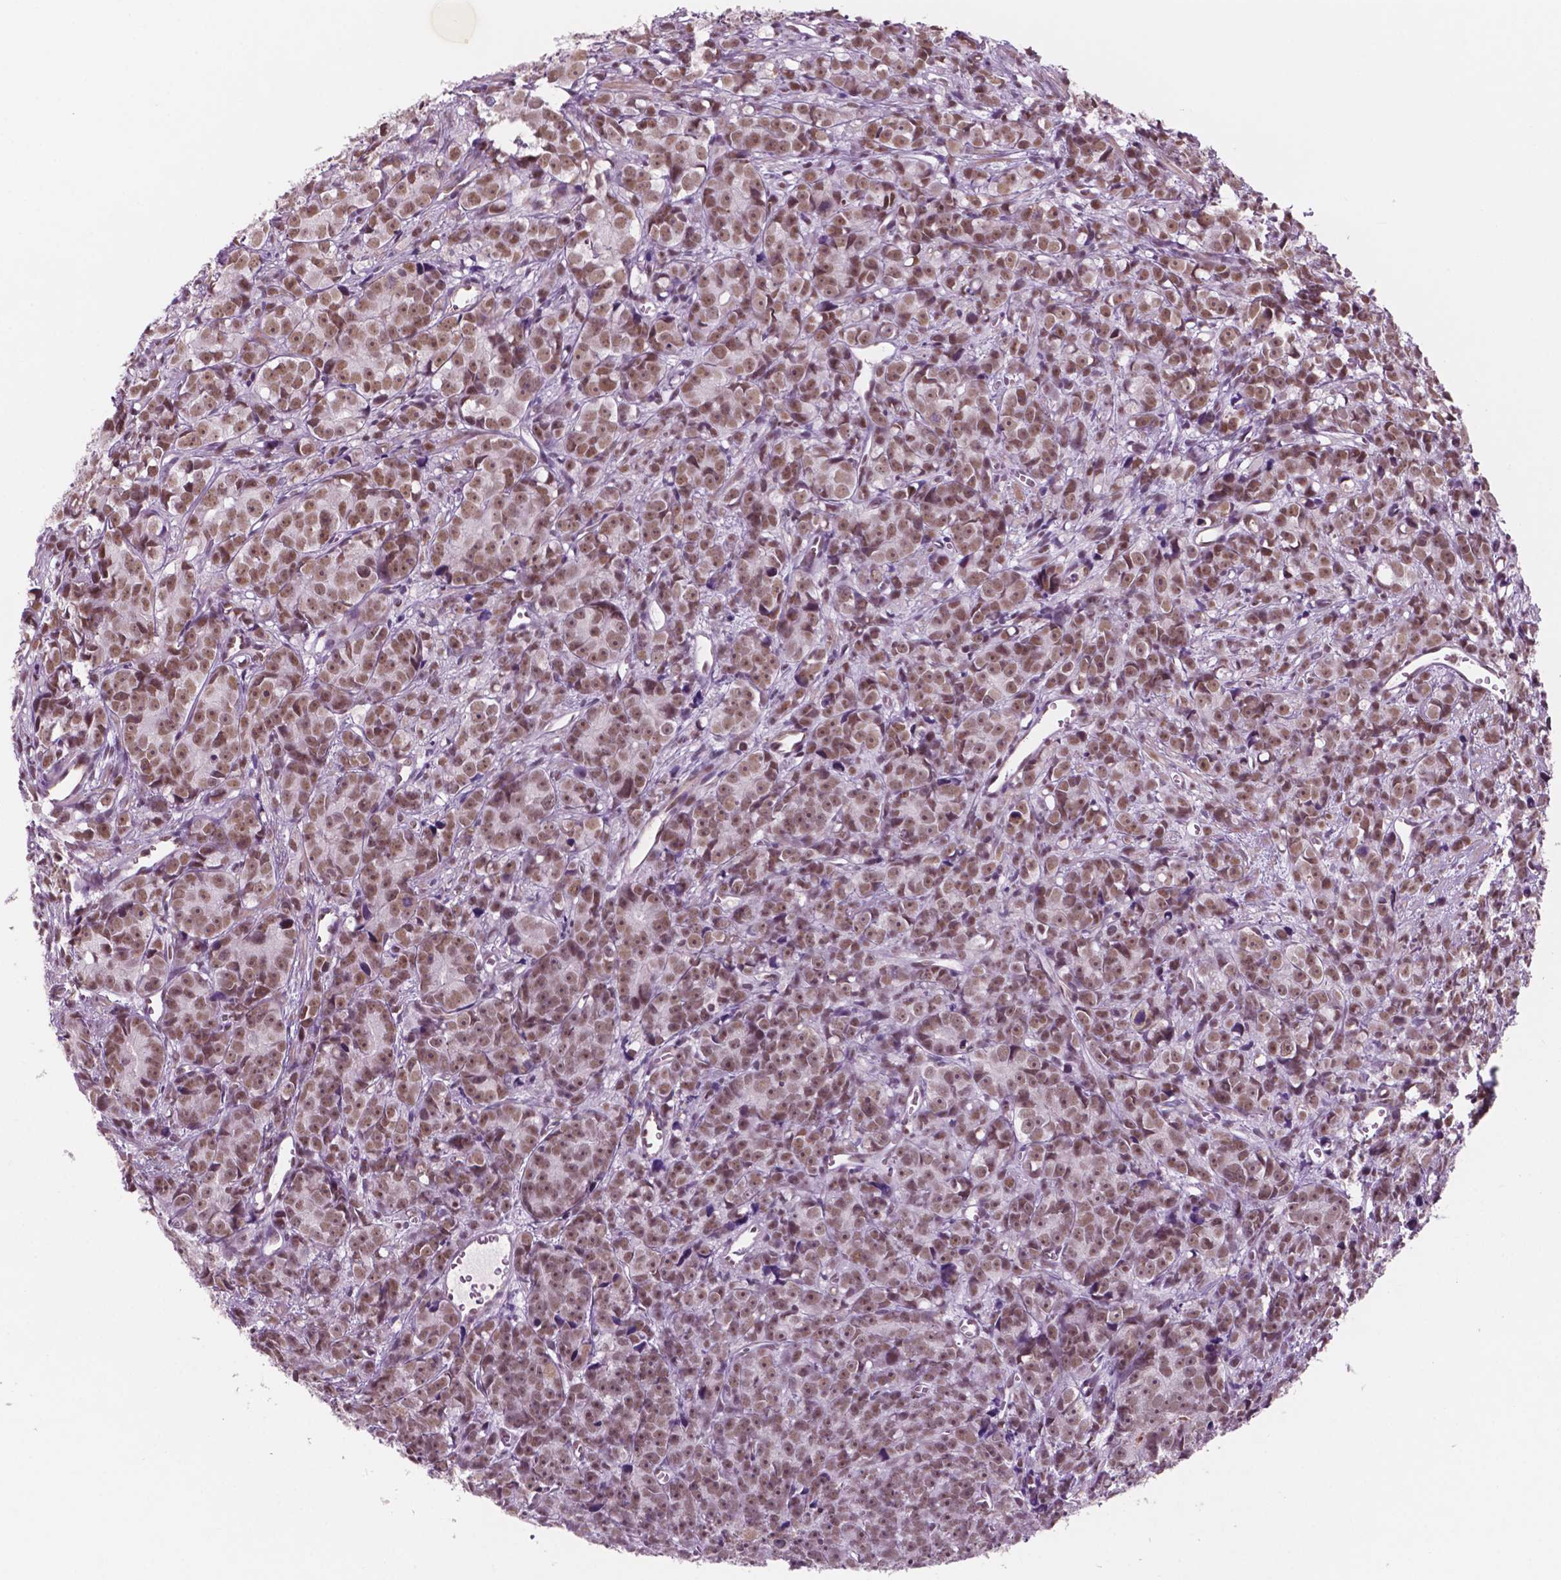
{"staining": {"intensity": "weak", "quantity": ">75%", "location": "nuclear"}, "tissue": "prostate cancer", "cell_type": "Tumor cells", "image_type": "cancer", "snomed": [{"axis": "morphology", "description": "Adenocarcinoma, High grade"}, {"axis": "topography", "description": "Prostate"}], "caption": "Immunohistochemical staining of human prostate cancer reveals low levels of weak nuclear expression in approximately >75% of tumor cells.", "gene": "CTR9", "patient": {"sex": "male", "age": 77}}